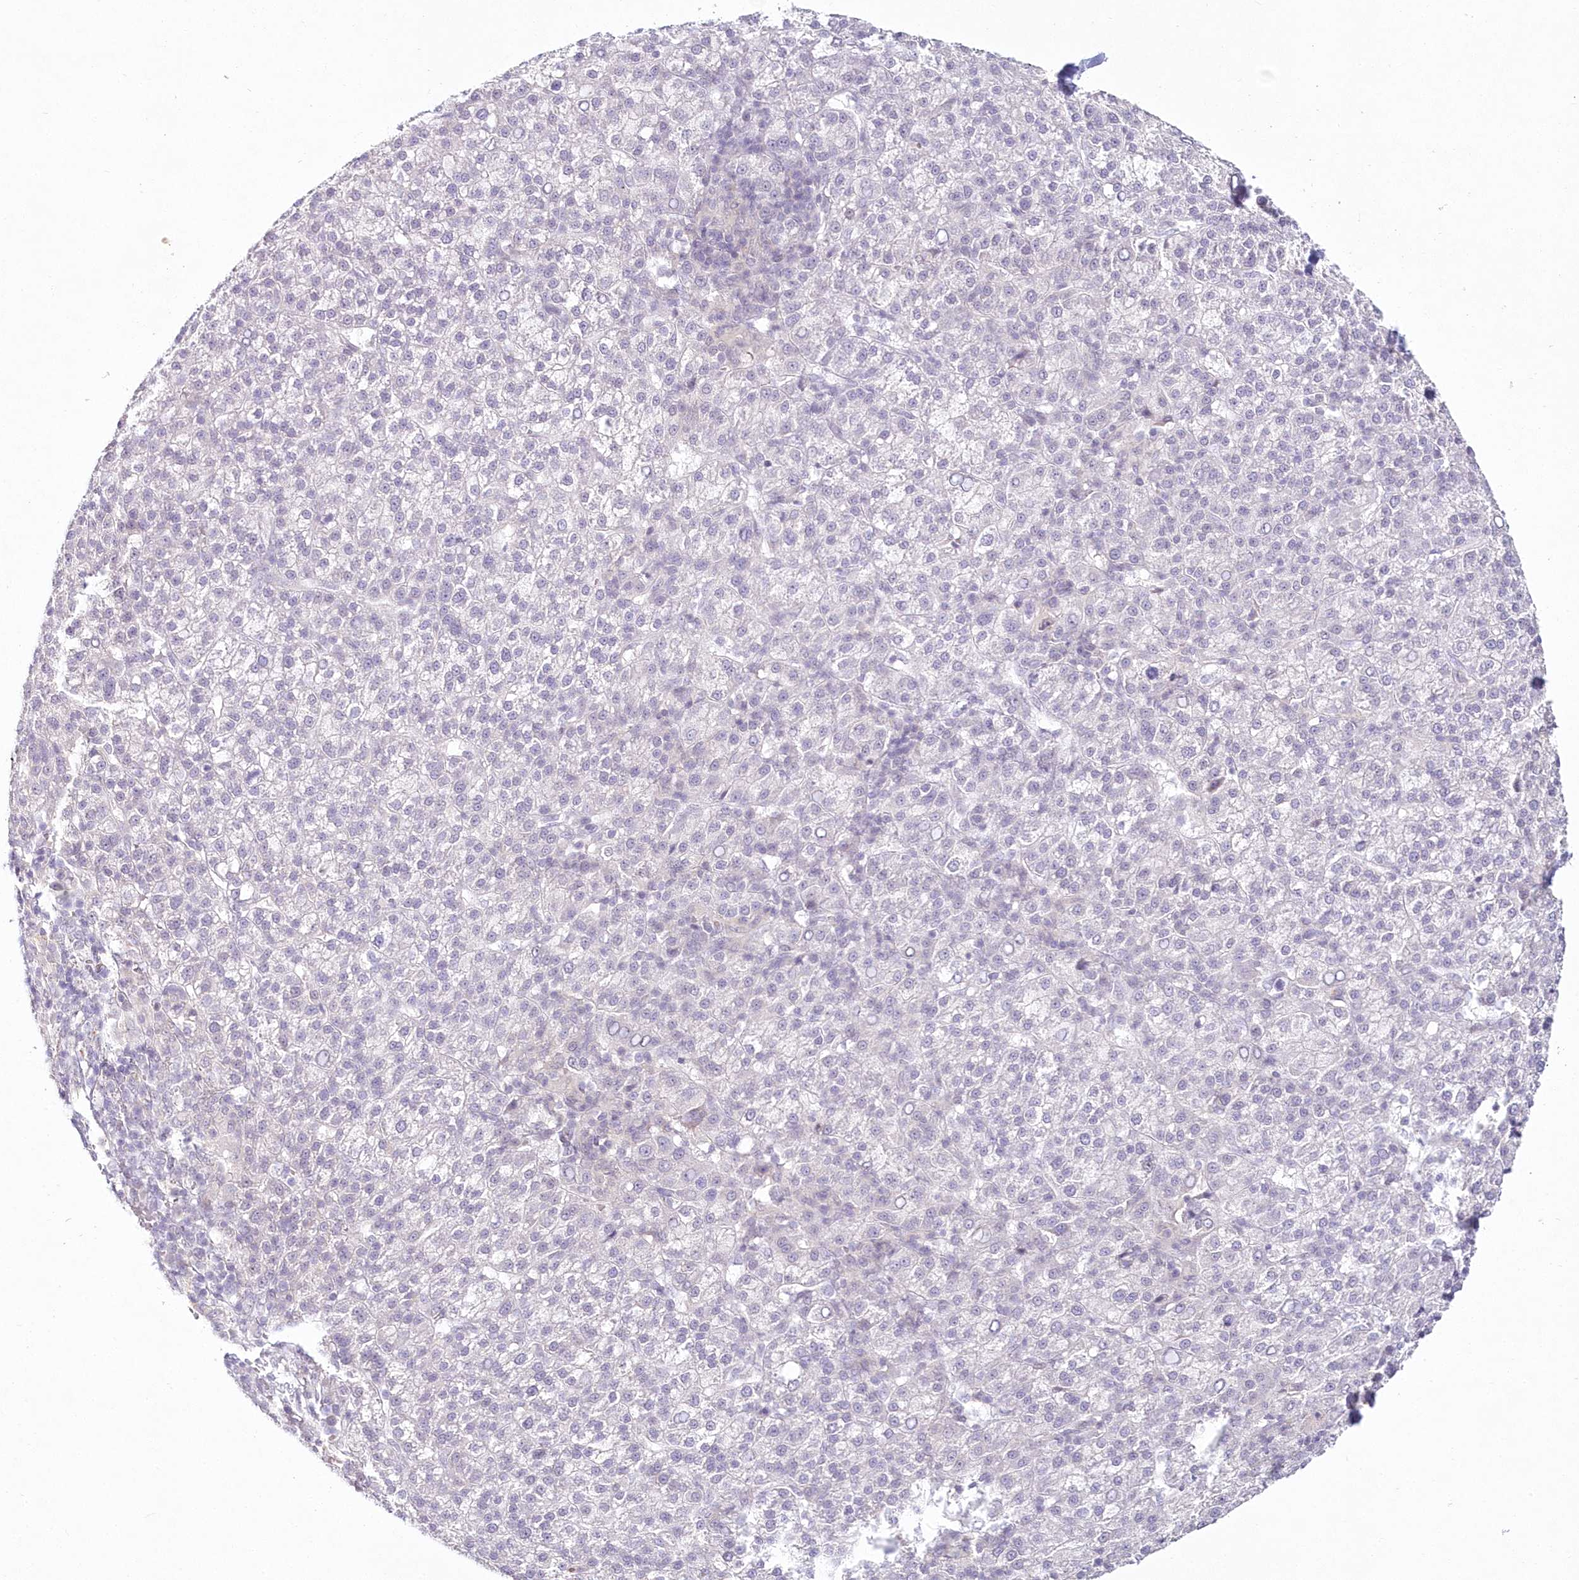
{"staining": {"intensity": "negative", "quantity": "none", "location": "none"}, "tissue": "liver cancer", "cell_type": "Tumor cells", "image_type": "cancer", "snomed": [{"axis": "morphology", "description": "Carcinoma, Hepatocellular, NOS"}, {"axis": "topography", "description": "Liver"}], "caption": "Immunohistochemical staining of human liver cancer shows no significant expression in tumor cells.", "gene": "HYCC2", "patient": {"sex": "female", "age": 58}}